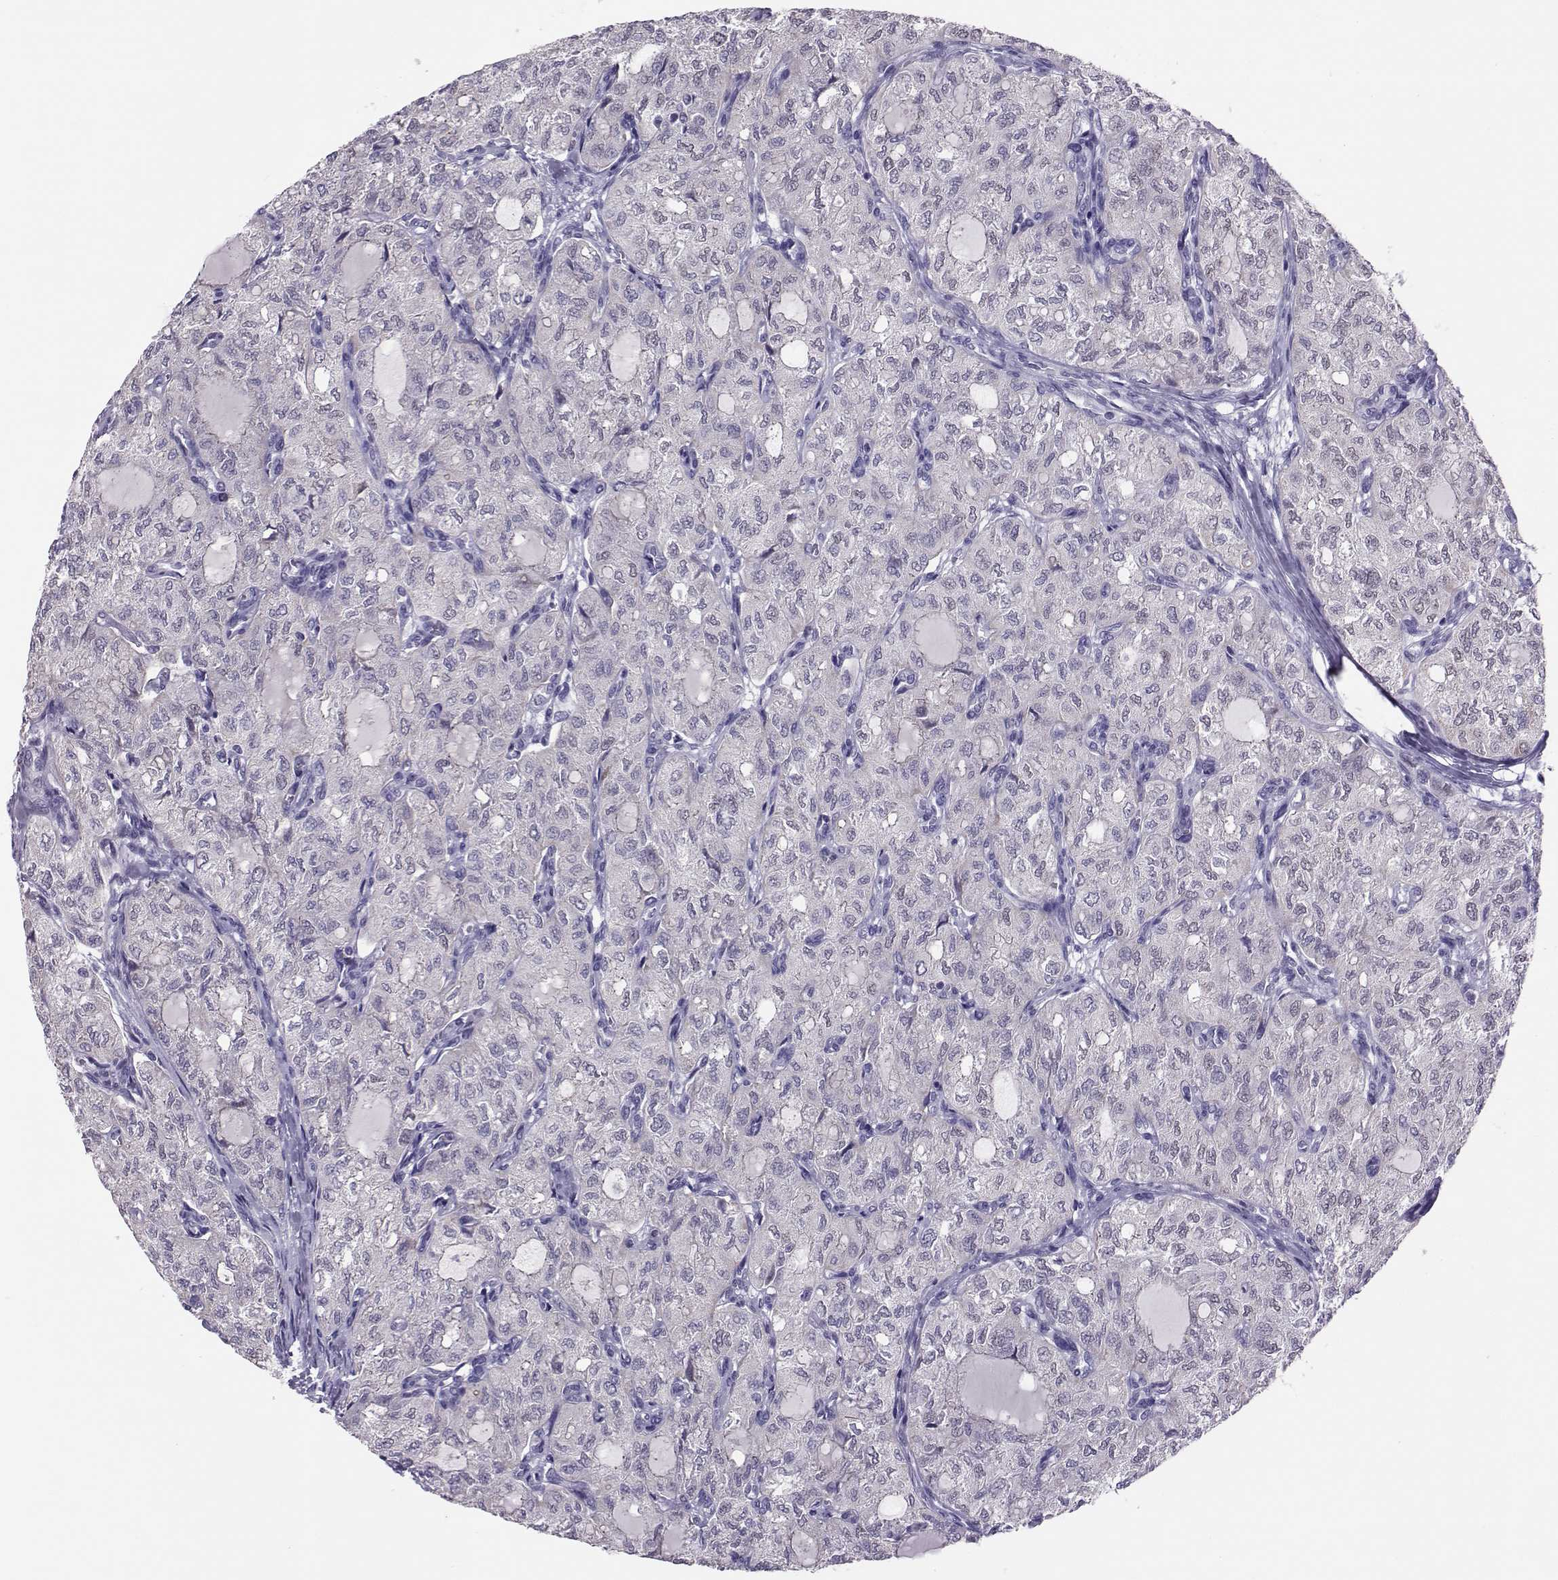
{"staining": {"intensity": "negative", "quantity": "none", "location": "none"}, "tissue": "thyroid cancer", "cell_type": "Tumor cells", "image_type": "cancer", "snomed": [{"axis": "morphology", "description": "Follicular adenoma carcinoma, NOS"}, {"axis": "topography", "description": "Thyroid gland"}], "caption": "Immunohistochemical staining of human thyroid follicular adenoma carcinoma reveals no significant positivity in tumor cells.", "gene": "DNAAF1", "patient": {"sex": "male", "age": 75}}